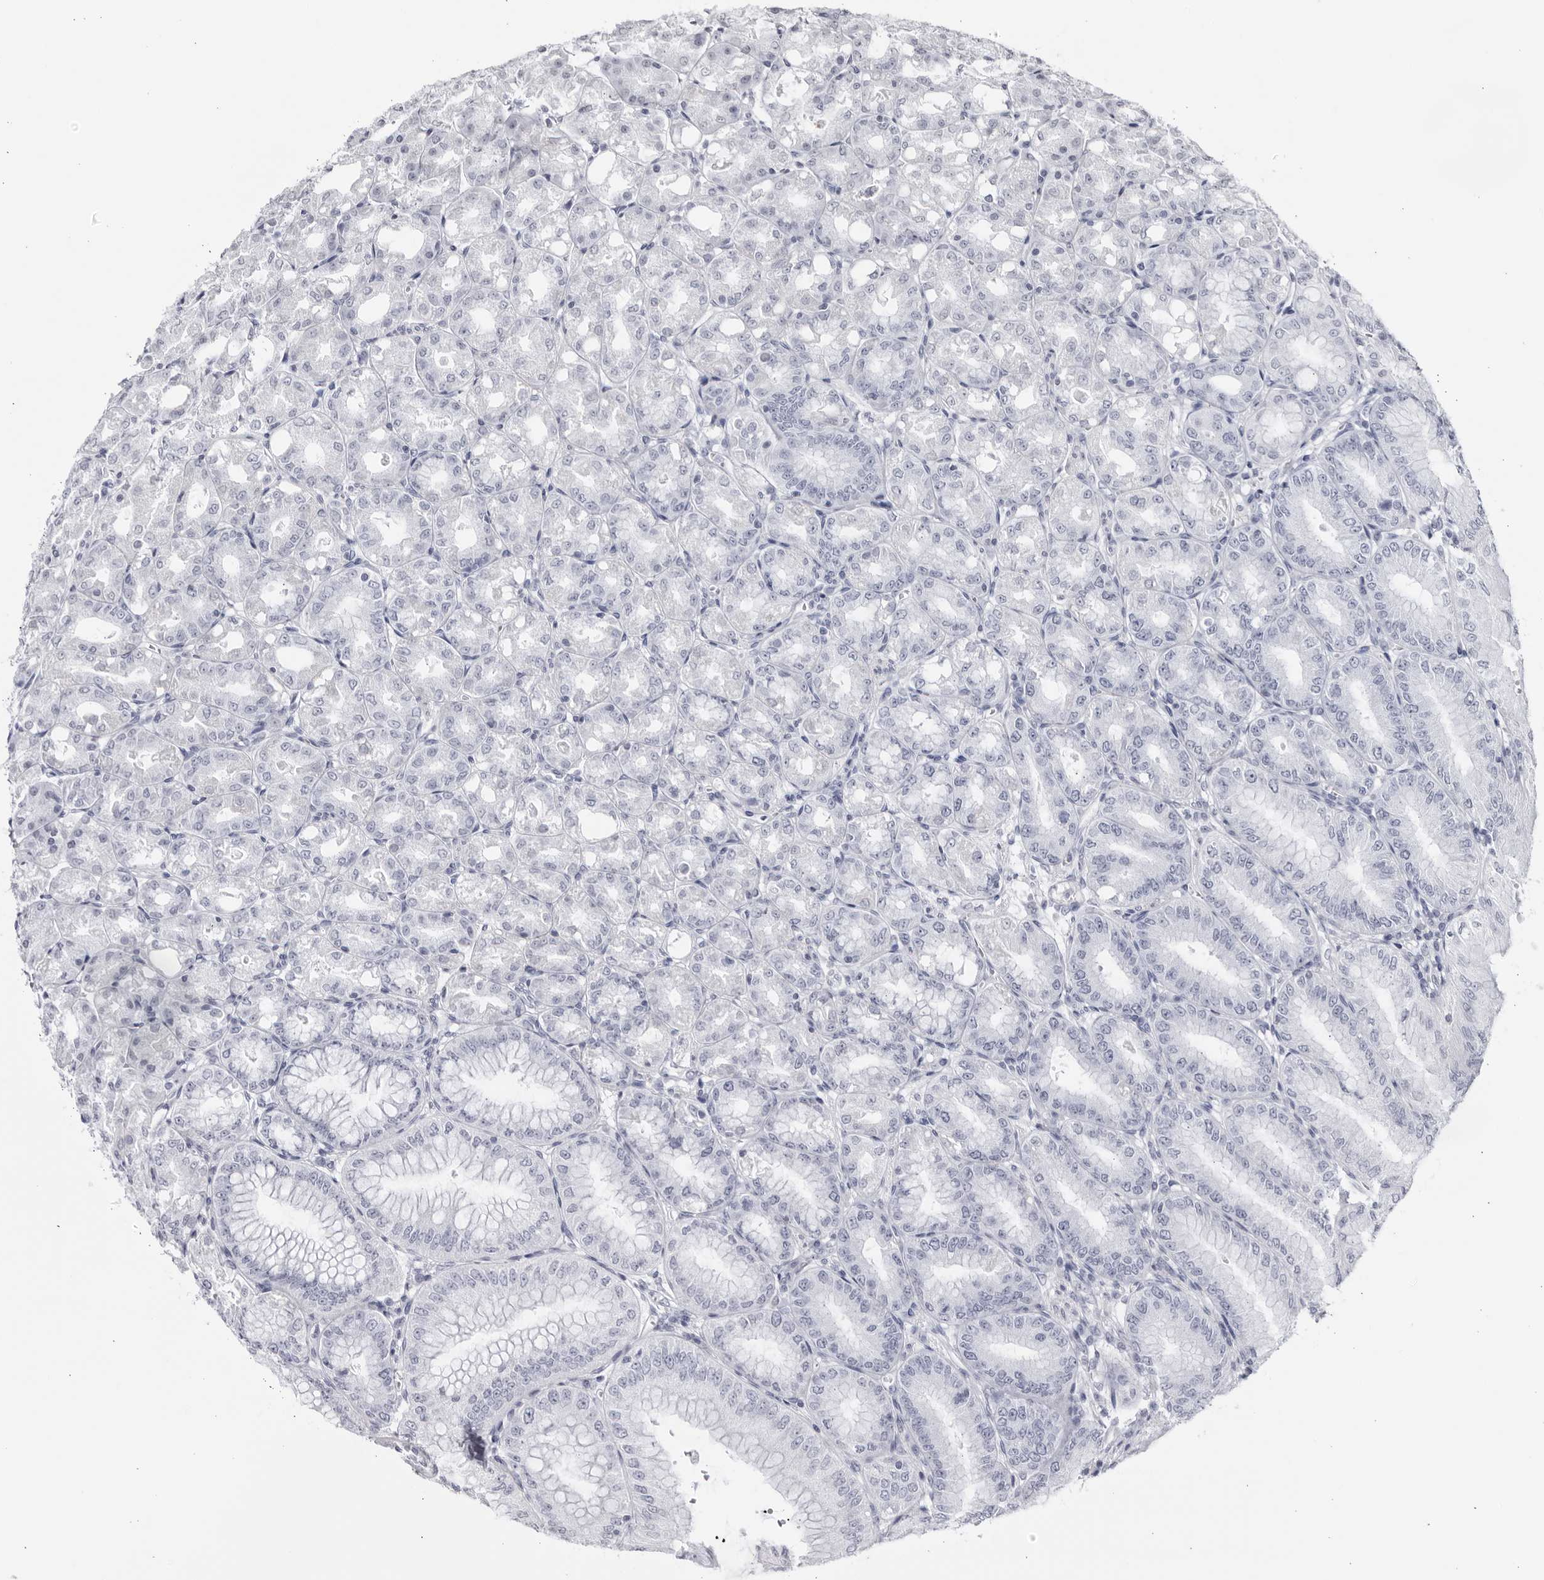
{"staining": {"intensity": "negative", "quantity": "none", "location": "none"}, "tissue": "stomach", "cell_type": "Glandular cells", "image_type": "normal", "snomed": [{"axis": "morphology", "description": "Normal tissue, NOS"}, {"axis": "topography", "description": "Stomach, lower"}], "caption": "Immunohistochemistry micrograph of benign stomach stained for a protein (brown), which demonstrates no positivity in glandular cells.", "gene": "CNBD1", "patient": {"sex": "male", "age": 71}}